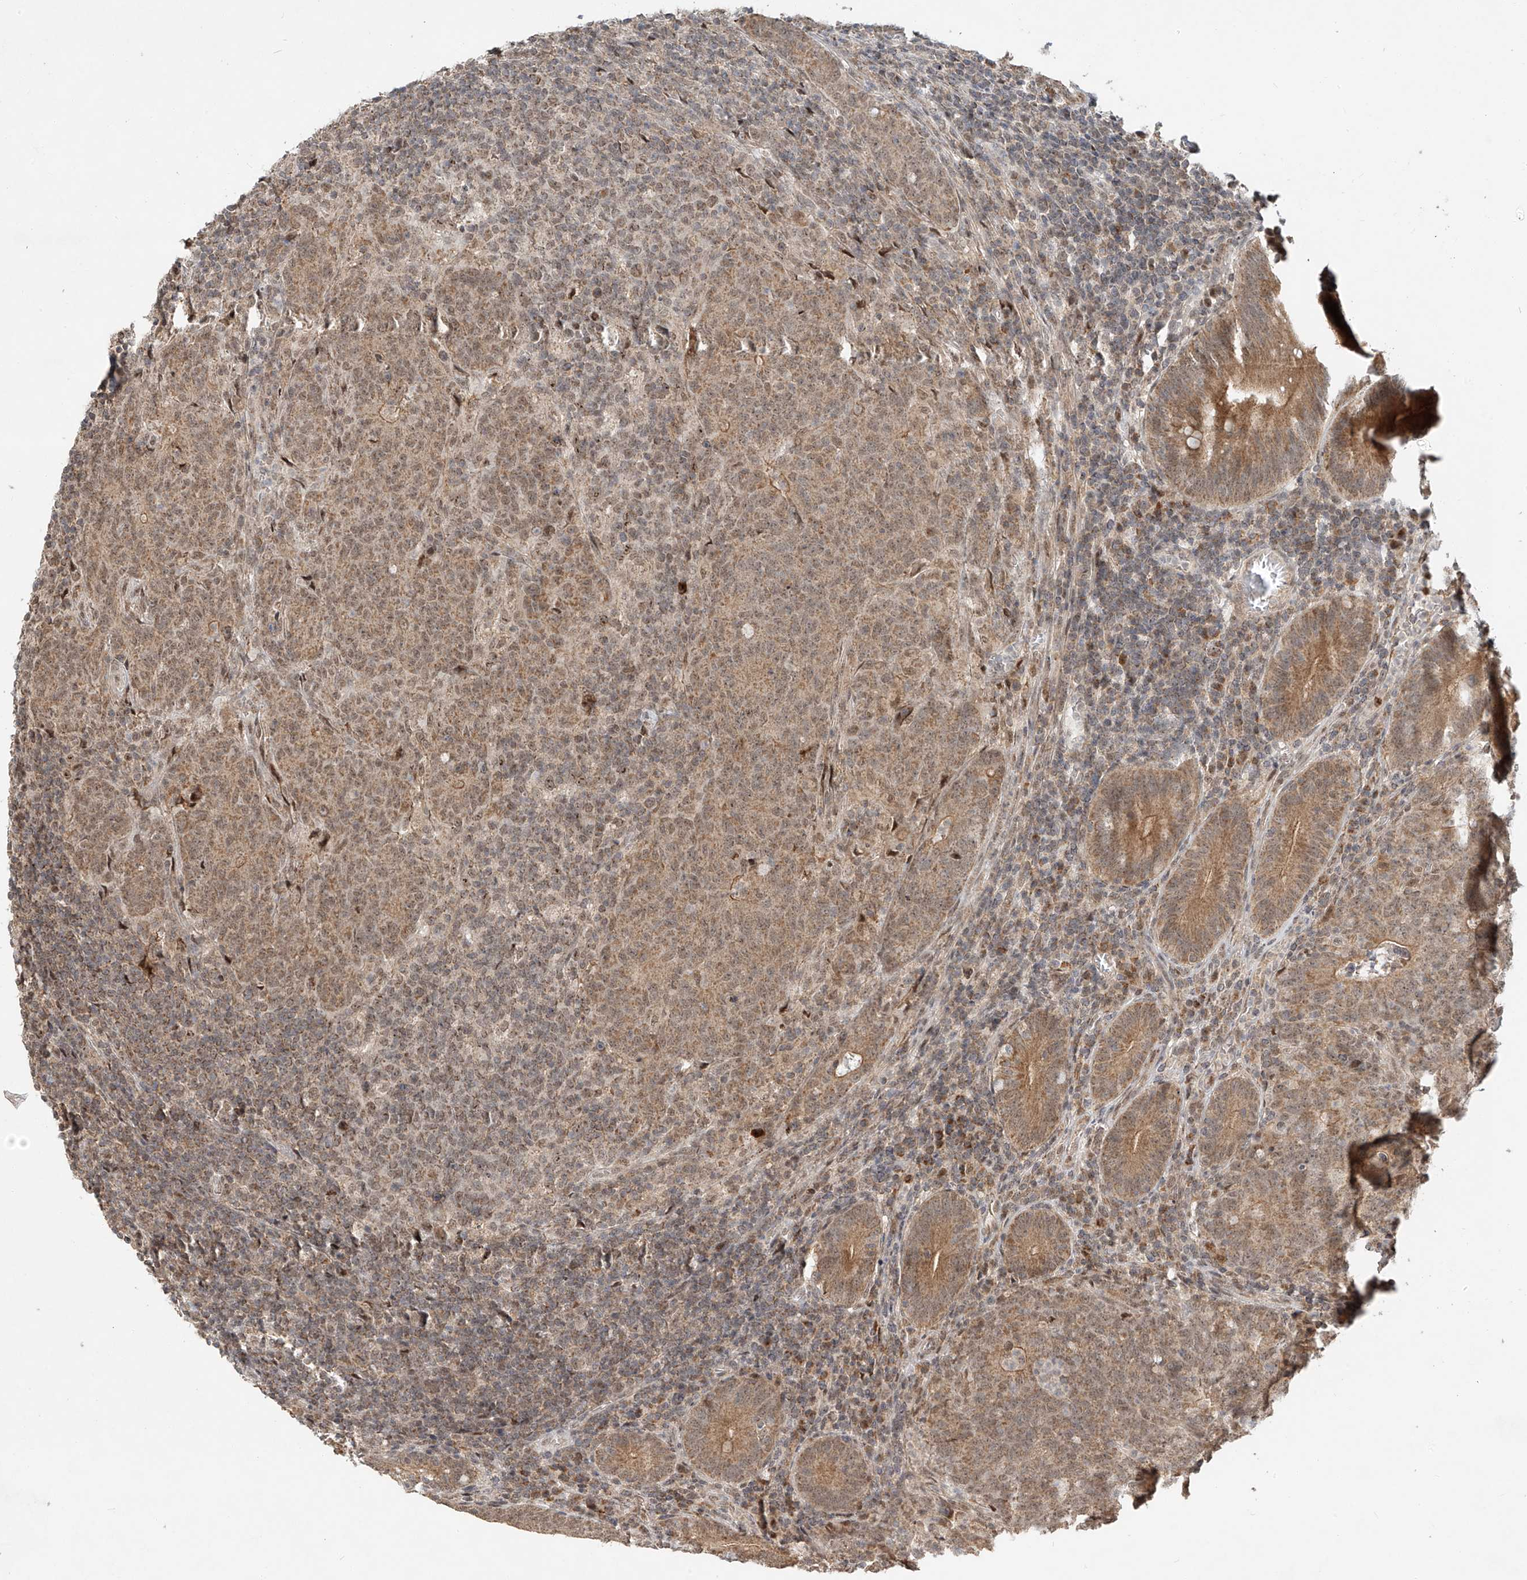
{"staining": {"intensity": "weak", "quantity": ">75%", "location": "cytoplasmic/membranous,nuclear"}, "tissue": "colorectal cancer", "cell_type": "Tumor cells", "image_type": "cancer", "snomed": [{"axis": "morphology", "description": "Normal tissue, NOS"}, {"axis": "morphology", "description": "Adenocarcinoma, NOS"}, {"axis": "topography", "description": "Colon"}], "caption": "Immunohistochemistry (IHC) image of neoplastic tissue: colorectal cancer stained using IHC reveals low levels of weak protein expression localized specifically in the cytoplasmic/membranous and nuclear of tumor cells, appearing as a cytoplasmic/membranous and nuclear brown color.", "gene": "SYTL3", "patient": {"sex": "female", "age": 75}}